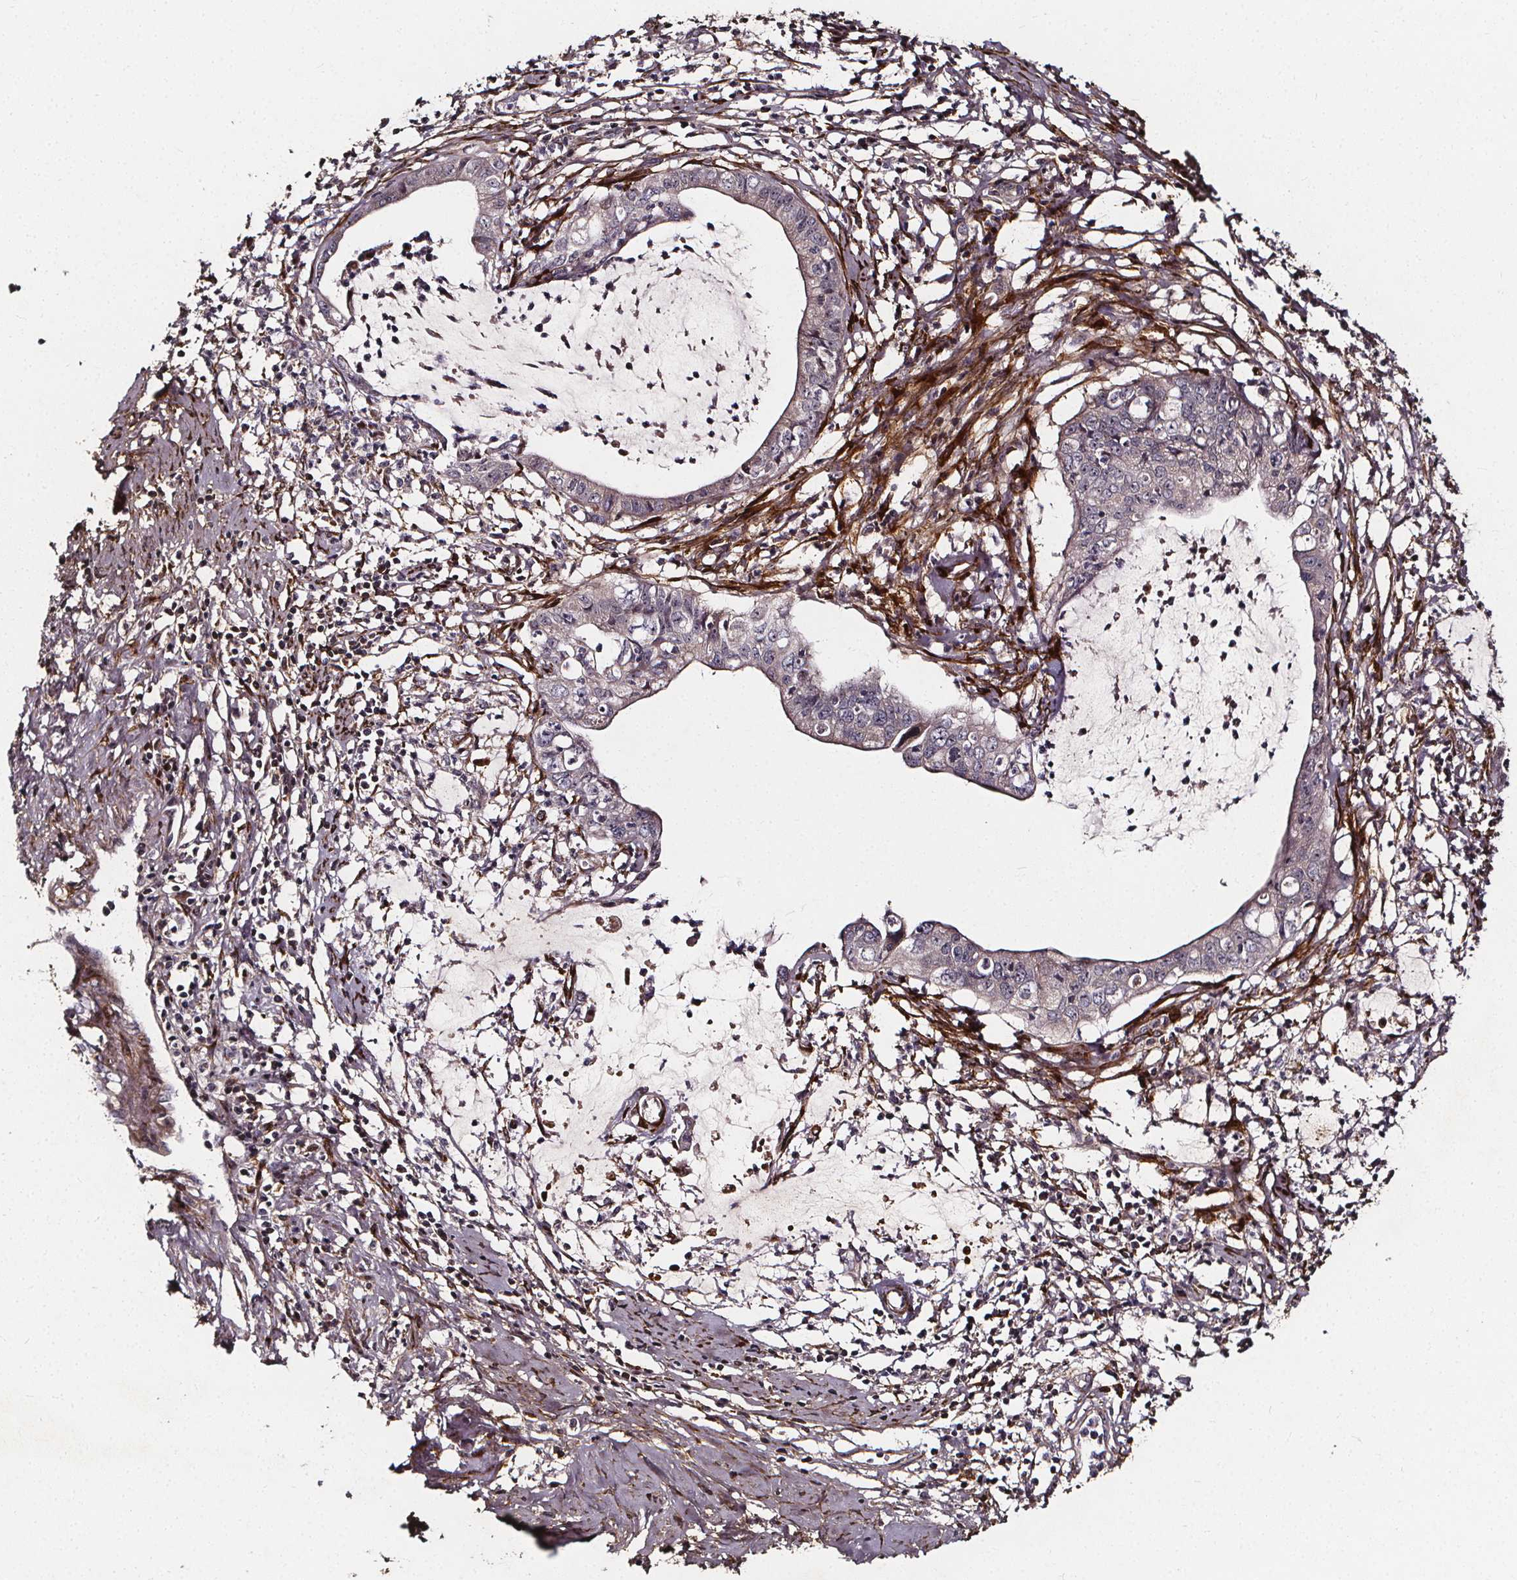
{"staining": {"intensity": "negative", "quantity": "none", "location": "none"}, "tissue": "cervical cancer", "cell_type": "Tumor cells", "image_type": "cancer", "snomed": [{"axis": "morphology", "description": "Normal tissue, NOS"}, {"axis": "morphology", "description": "Adenocarcinoma, NOS"}, {"axis": "topography", "description": "Cervix"}], "caption": "This is an immunohistochemistry micrograph of cervical cancer. There is no expression in tumor cells.", "gene": "AEBP1", "patient": {"sex": "female", "age": 38}}